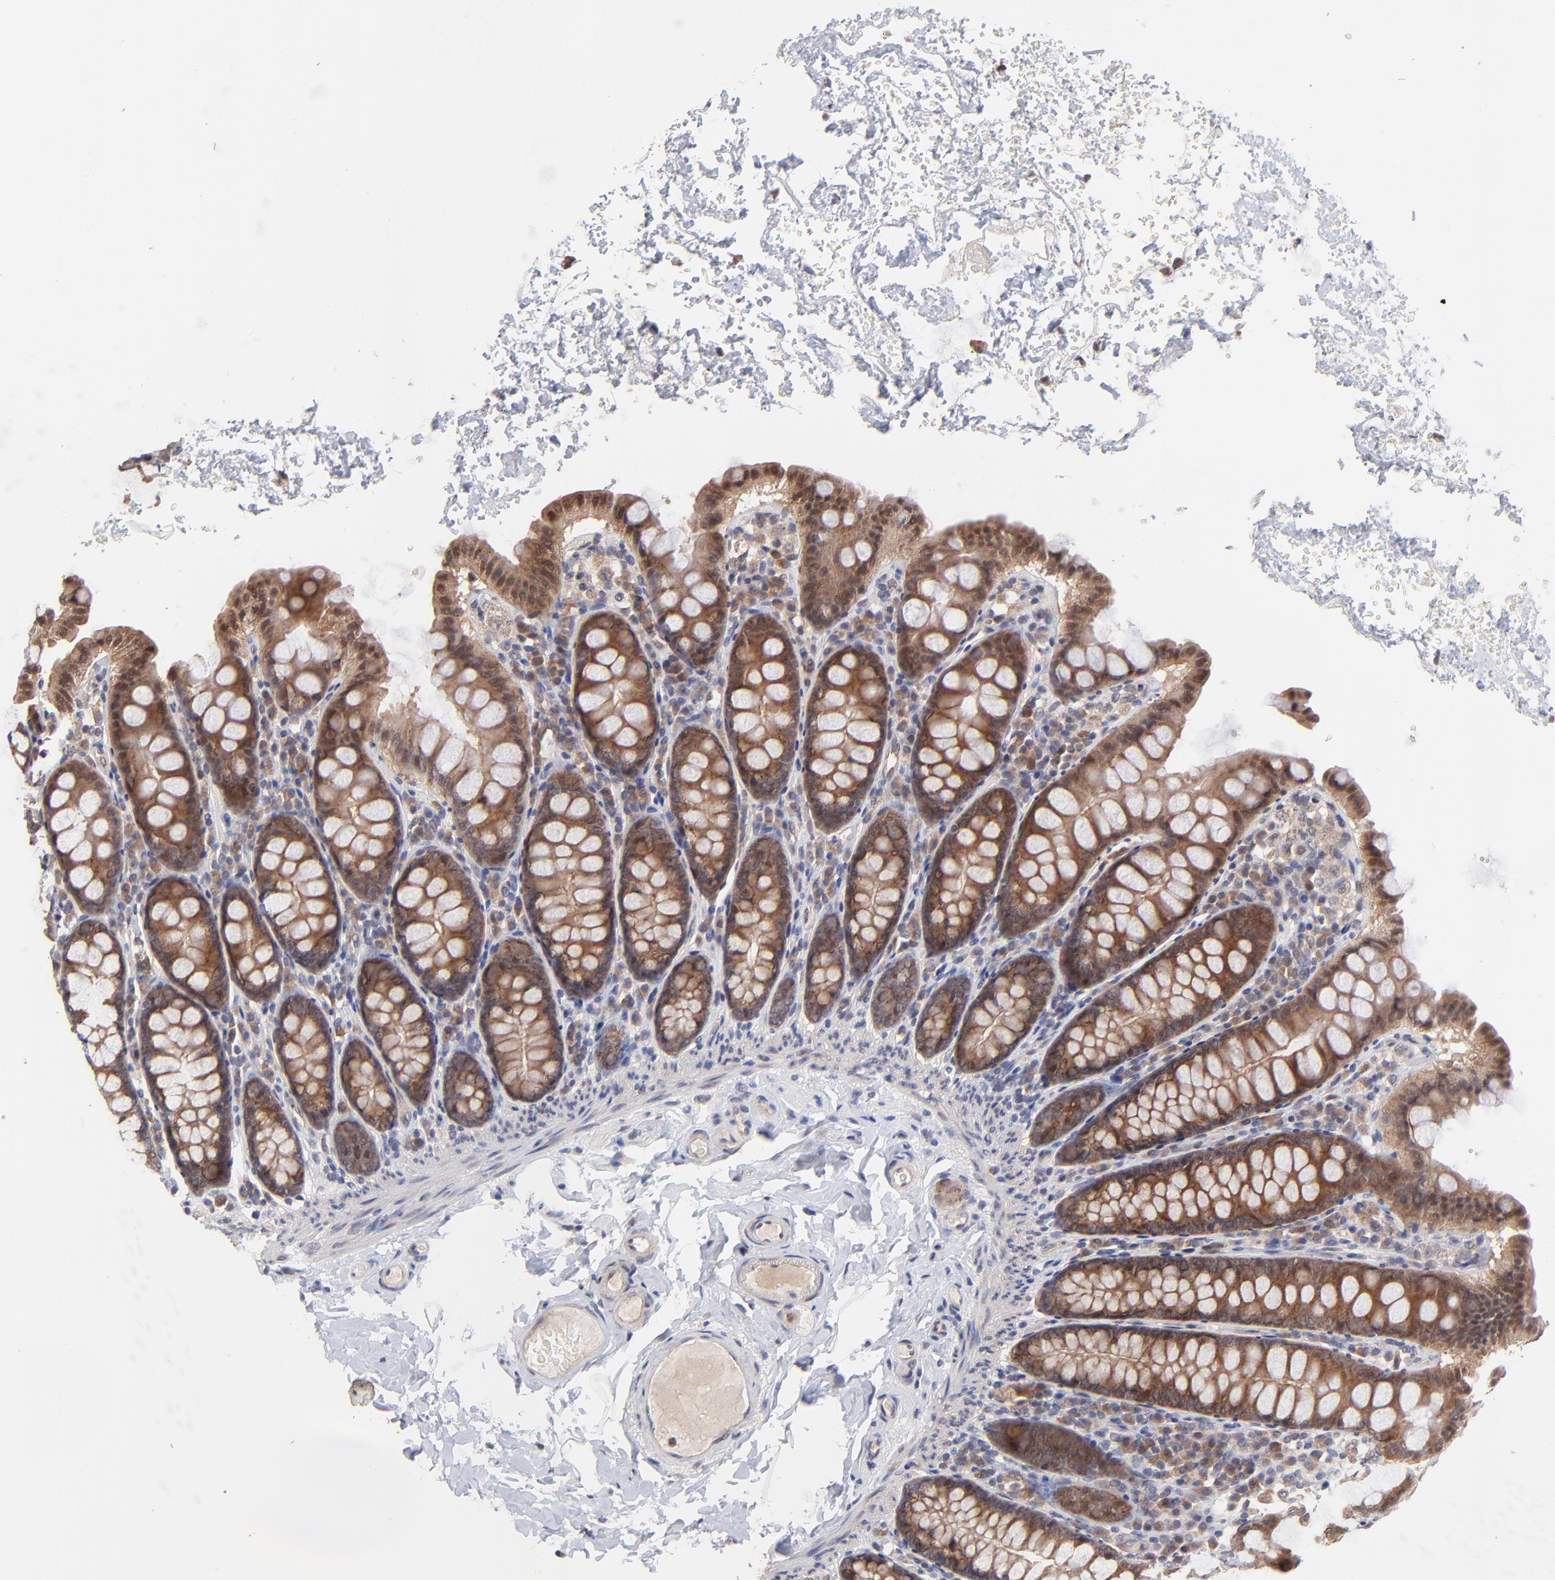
{"staining": {"intensity": "weak", "quantity": "25%-75%", "location": "cytoplasmic/membranous"}, "tissue": "colon", "cell_type": "Endothelial cells", "image_type": "normal", "snomed": [{"axis": "morphology", "description": "Normal tissue, NOS"}, {"axis": "topography", "description": "Colon"}], "caption": "The photomicrograph exhibits staining of benign colon, revealing weak cytoplasmic/membranous protein staining (brown color) within endothelial cells. (DAB (3,3'-diaminobenzidine) IHC, brown staining for protein, blue staining for nuclei).", "gene": "BAIAP2L2", "patient": {"sex": "female", "age": 61}}